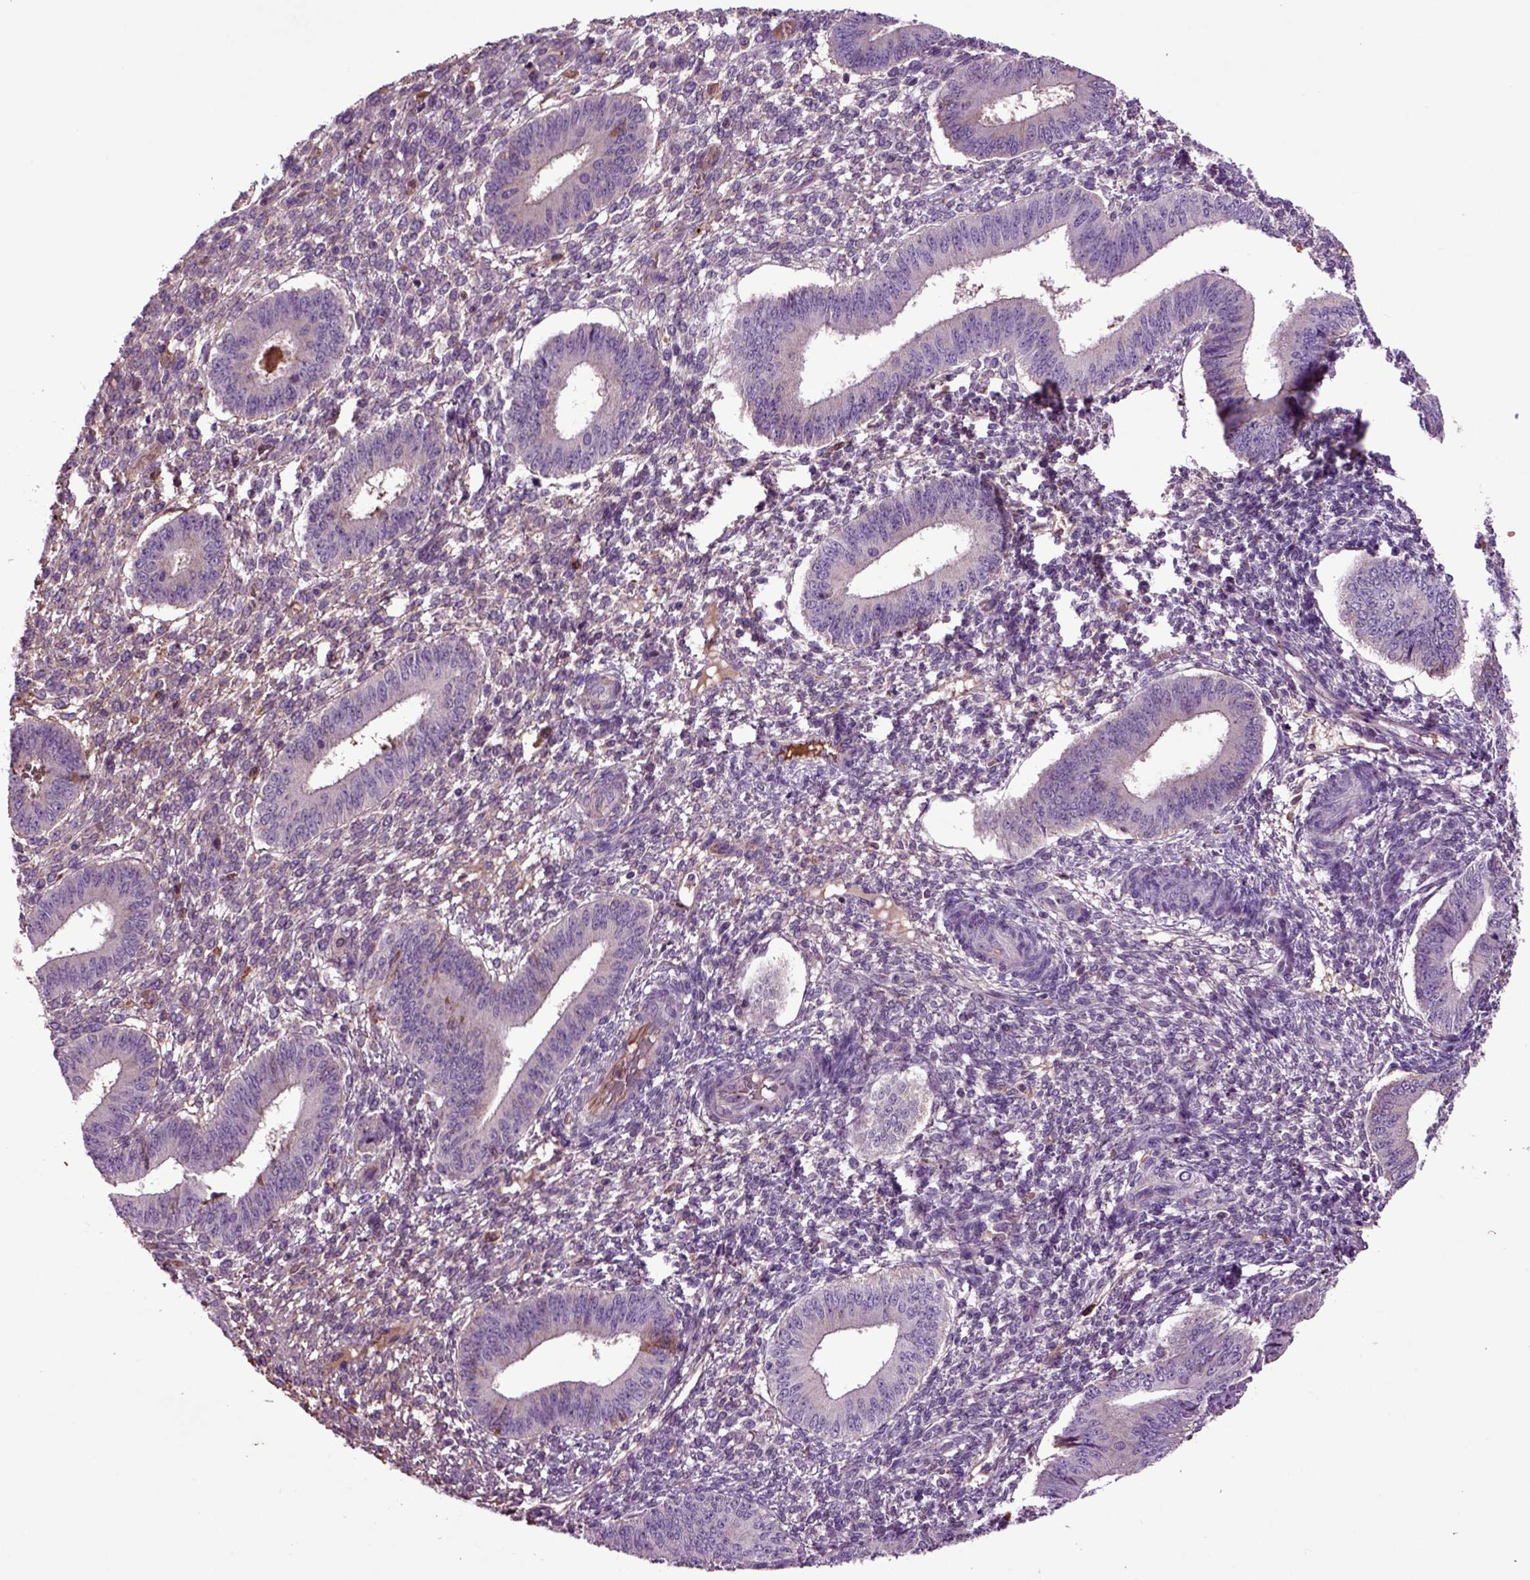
{"staining": {"intensity": "negative", "quantity": "none", "location": "none"}, "tissue": "endometrium", "cell_type": "Cells in endometrial stroma", "image_type": "normal", "snomed": [{"axis": "morphology", "description": "Normal tissue, NOS"}, {"axis": "topography", "description": "Endometrium"}], "caption": "Photomicrograph shows no protein positivity in cells in endometrial stroma of unremarkable endometrium. The staining is performed using DAB brown chromogen with nuclei counter-stained in using hematoxylin.", "gene": "SPON1", "patient": {"sex": "female", "age": 42}}